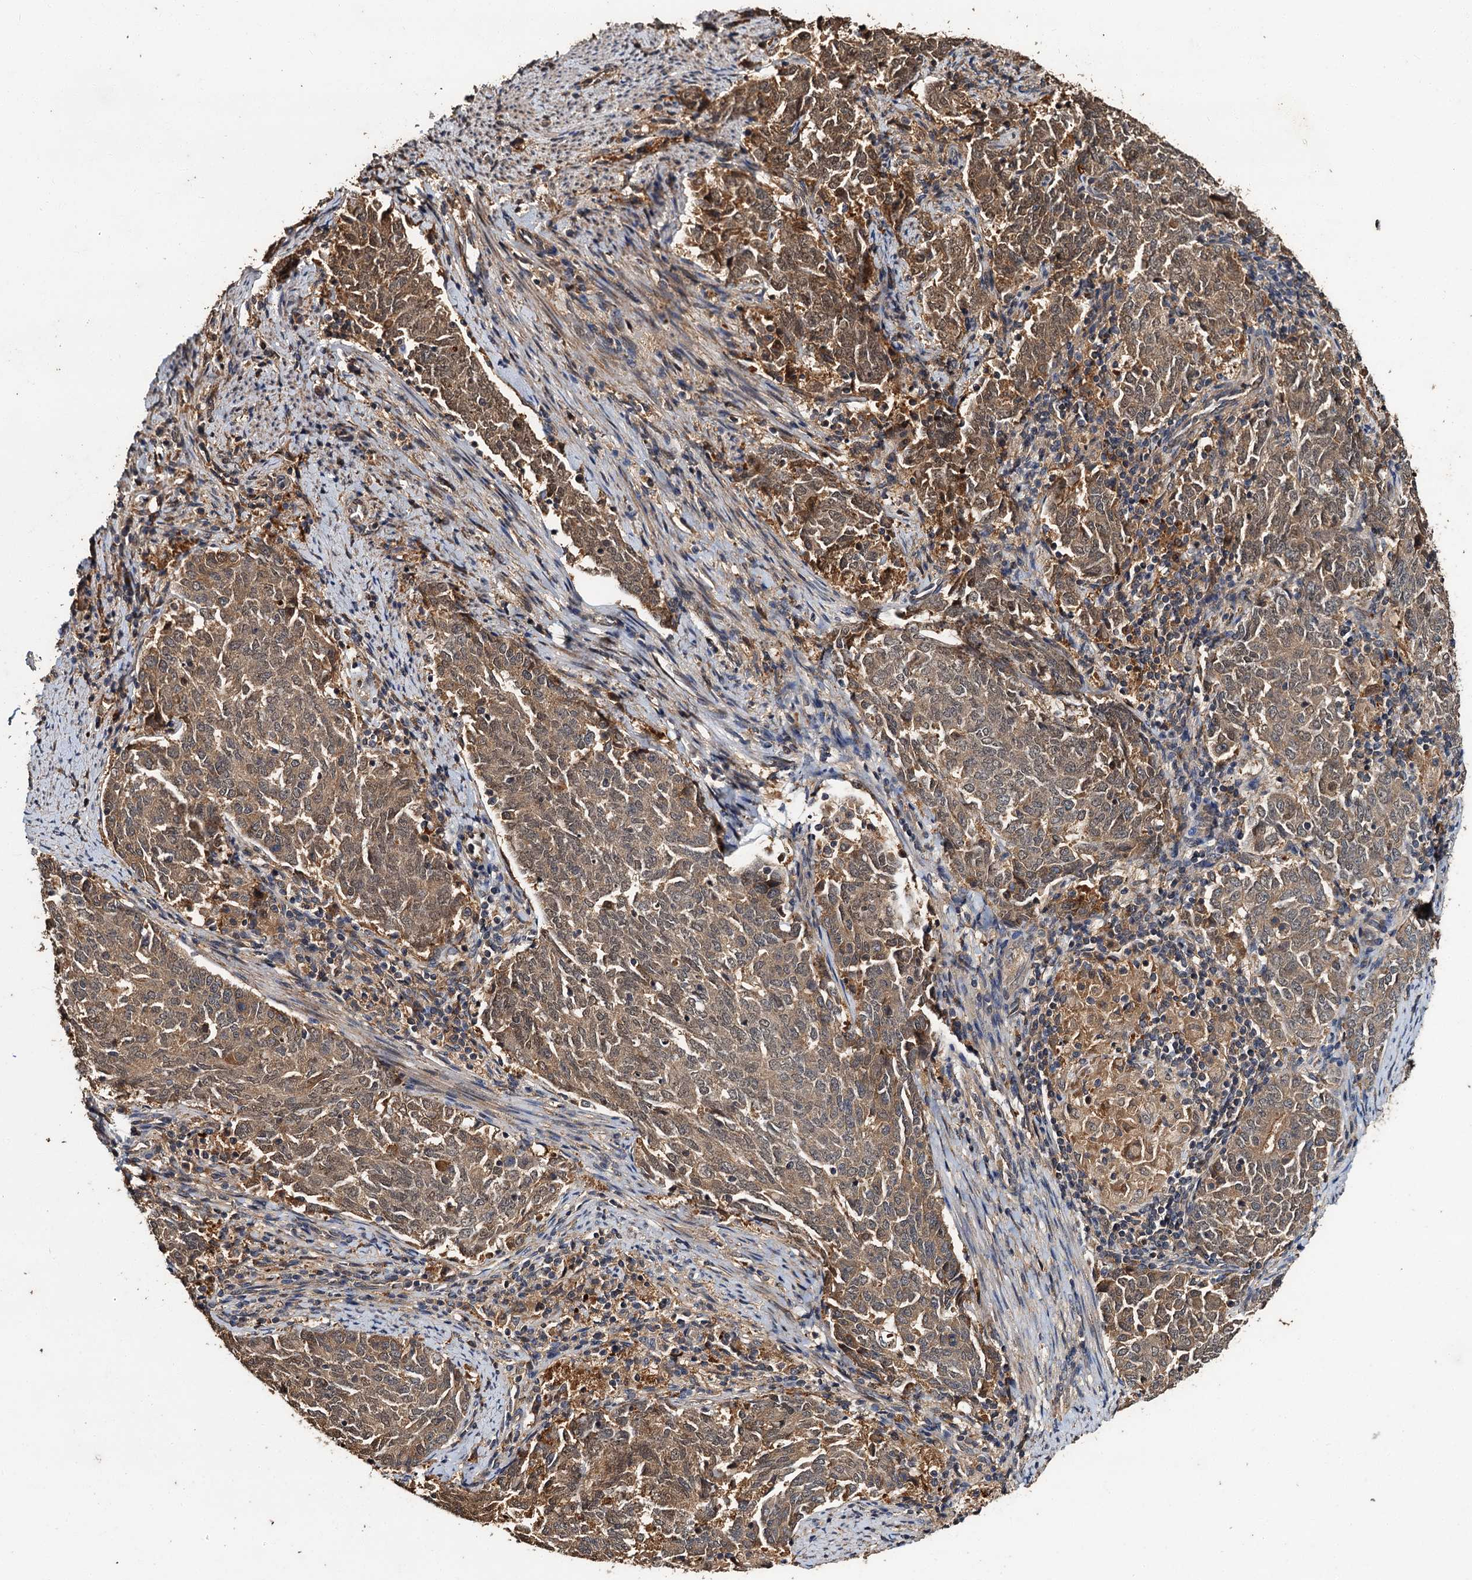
{"staining": {"intensity": "moderate", "quantity": ">75%", "location": "cytoplasmic/membranous"}, "tissue": "endometrial cancer", "cell_type": "Tumor cells", "image_type": "cancer", "snomed": [{"axis": "morphology", "description": "Adenocarcinoma, NOS"}, {"axis": "topography", "description": "Endometrium"}], "caption": "Brown immunohistochemical staining in human adenocarcinoma (endometrial) exhibits moderate cytoplasmic/membranous expression in about >75% of tumor cells.", "gene": "SLC46A3", "patient": {"sex": "female", "age": 80}}